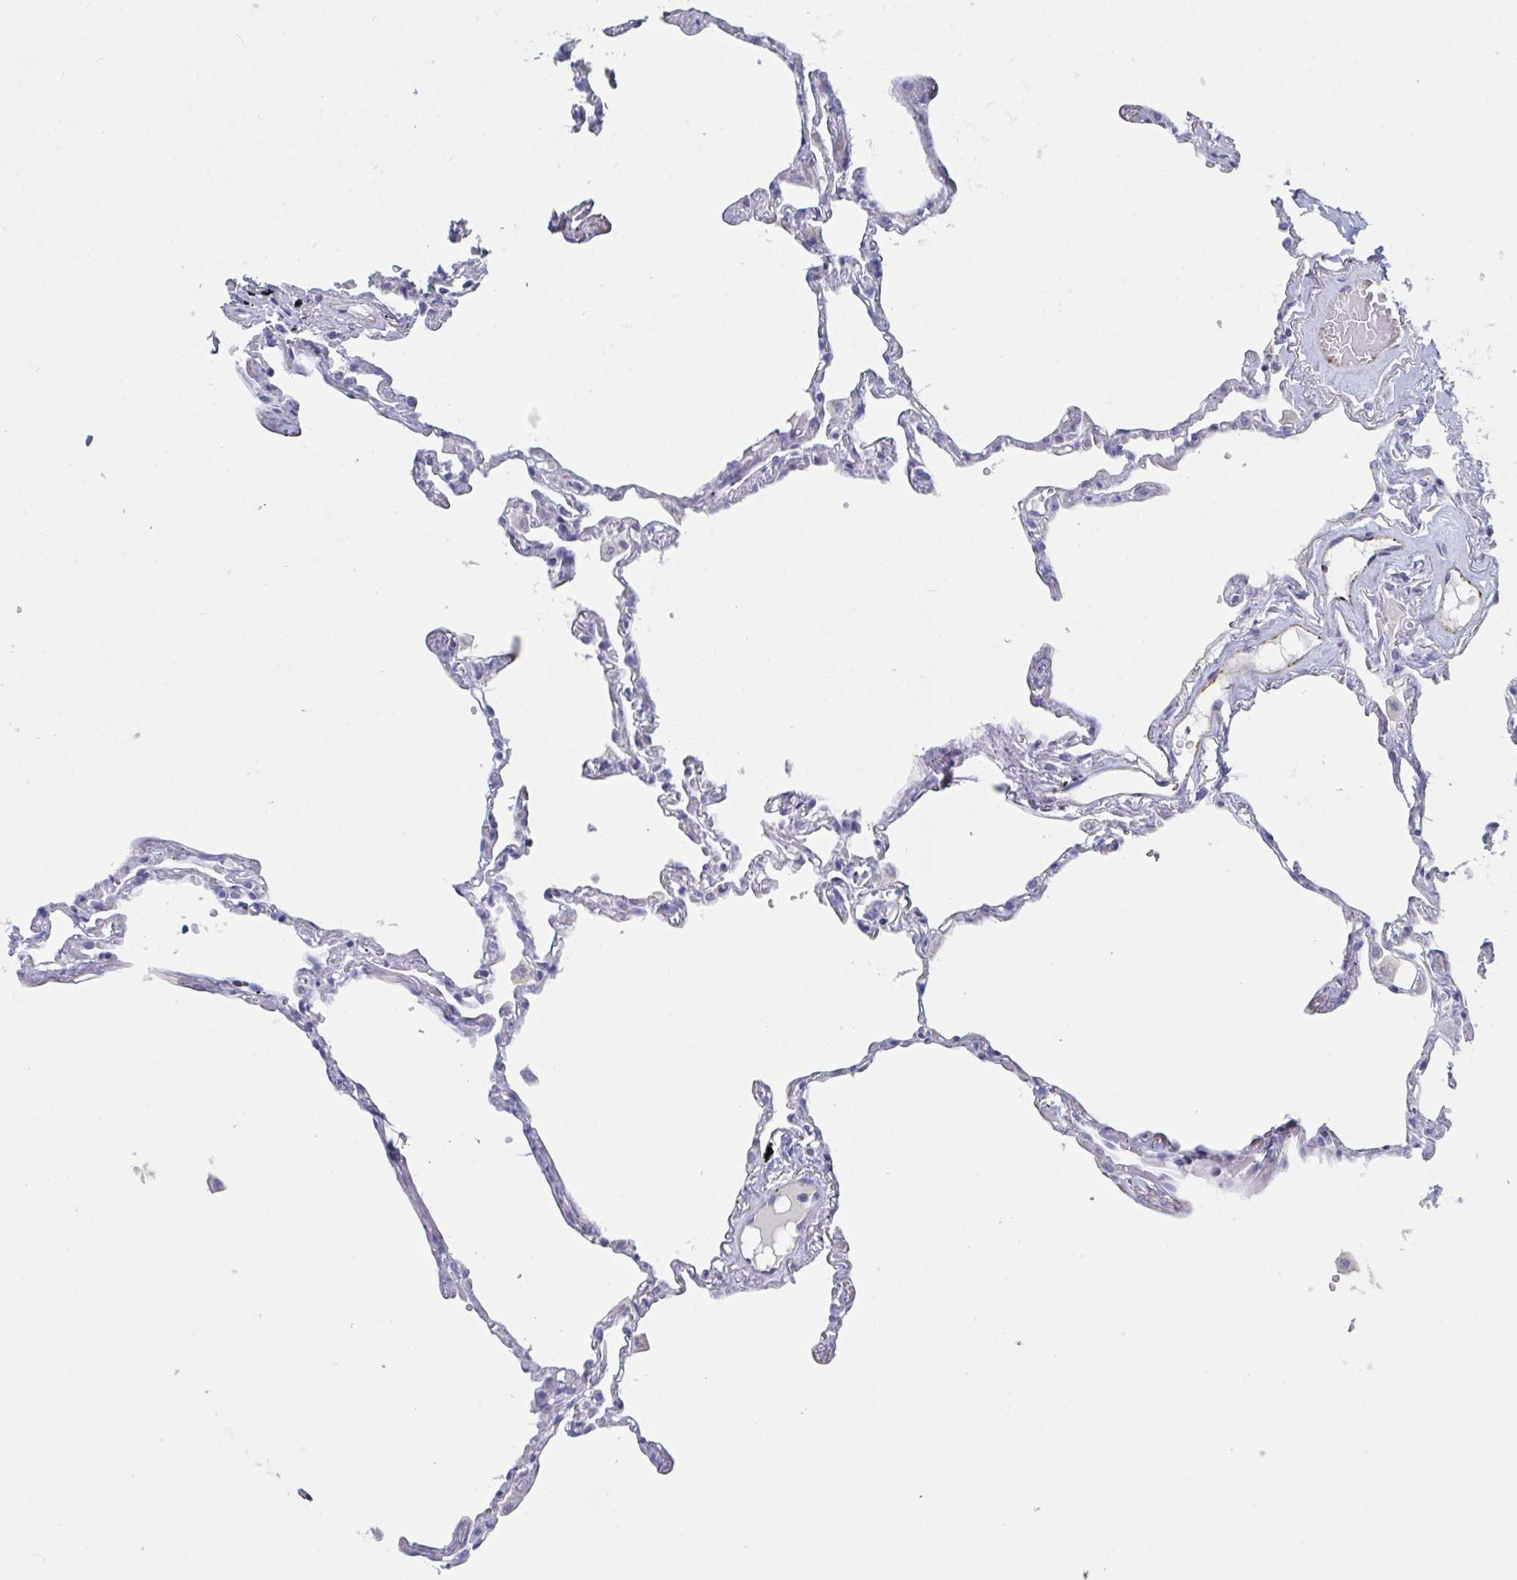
{"staining": {"intensity": "negative", "quantity": "none", "location": "none"}, "tissue": "lung", "cell_type": "Alveolar cells", "image_type": "normal", "snomed": [{"axis": "morphology", "description": "Normal tissue, NOS"}, {"axis": "topography", "description": "Lung"}], "caption": "The photomicrograph shows no staining of alveolar cells in unremarkable lung. The staining is performed using DAB (3,3'-diaminobenzidine) brown chromogen with nuclei counter-stained in using hematoxylin.", "gene": "ABHD16A", "patient": {"sex": "female", "age": 67}}